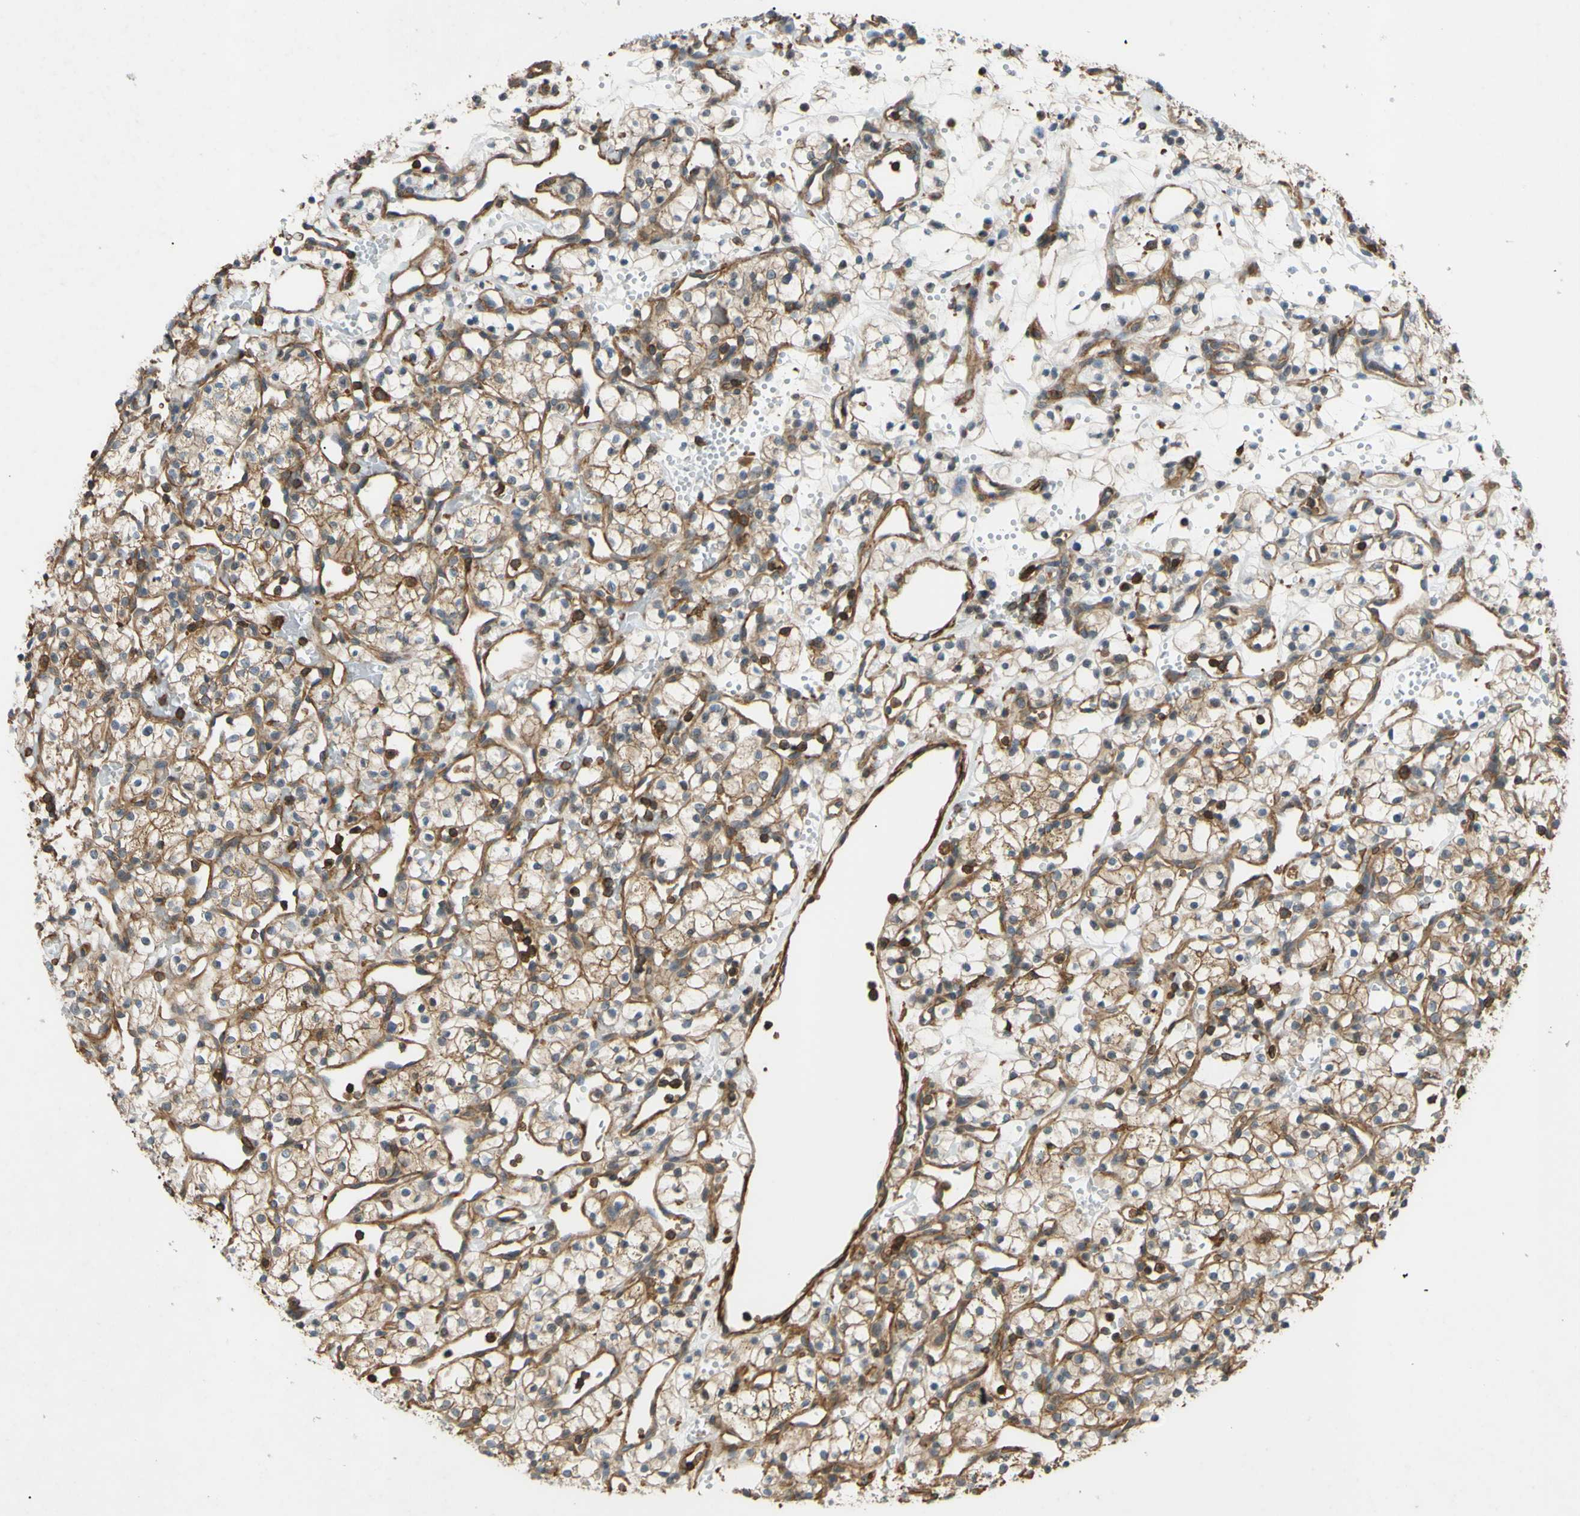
{"staining": {"intensity": "moderate", "quantity": ">75%", "location": "cytoplasmic/membranous"}, "tissue": "renal cancer", "cell_type": "Tumor cells", "image_type": "cancer", "snomed": [{"axis": "morphology", "description": "Adenocarcinoma, NOS"}, {"axis": "topography", "description": "Kidney"}], "caption": "The histopathology image reveals immunohistochemical staining of renal cancer (adenocarcinoma). There is moderate cytoplasmic/membranous expression is seen in approximately >75% of tumor cells.", "gene": "ADD3", "patient": {"sex": "female", "age": 60}}